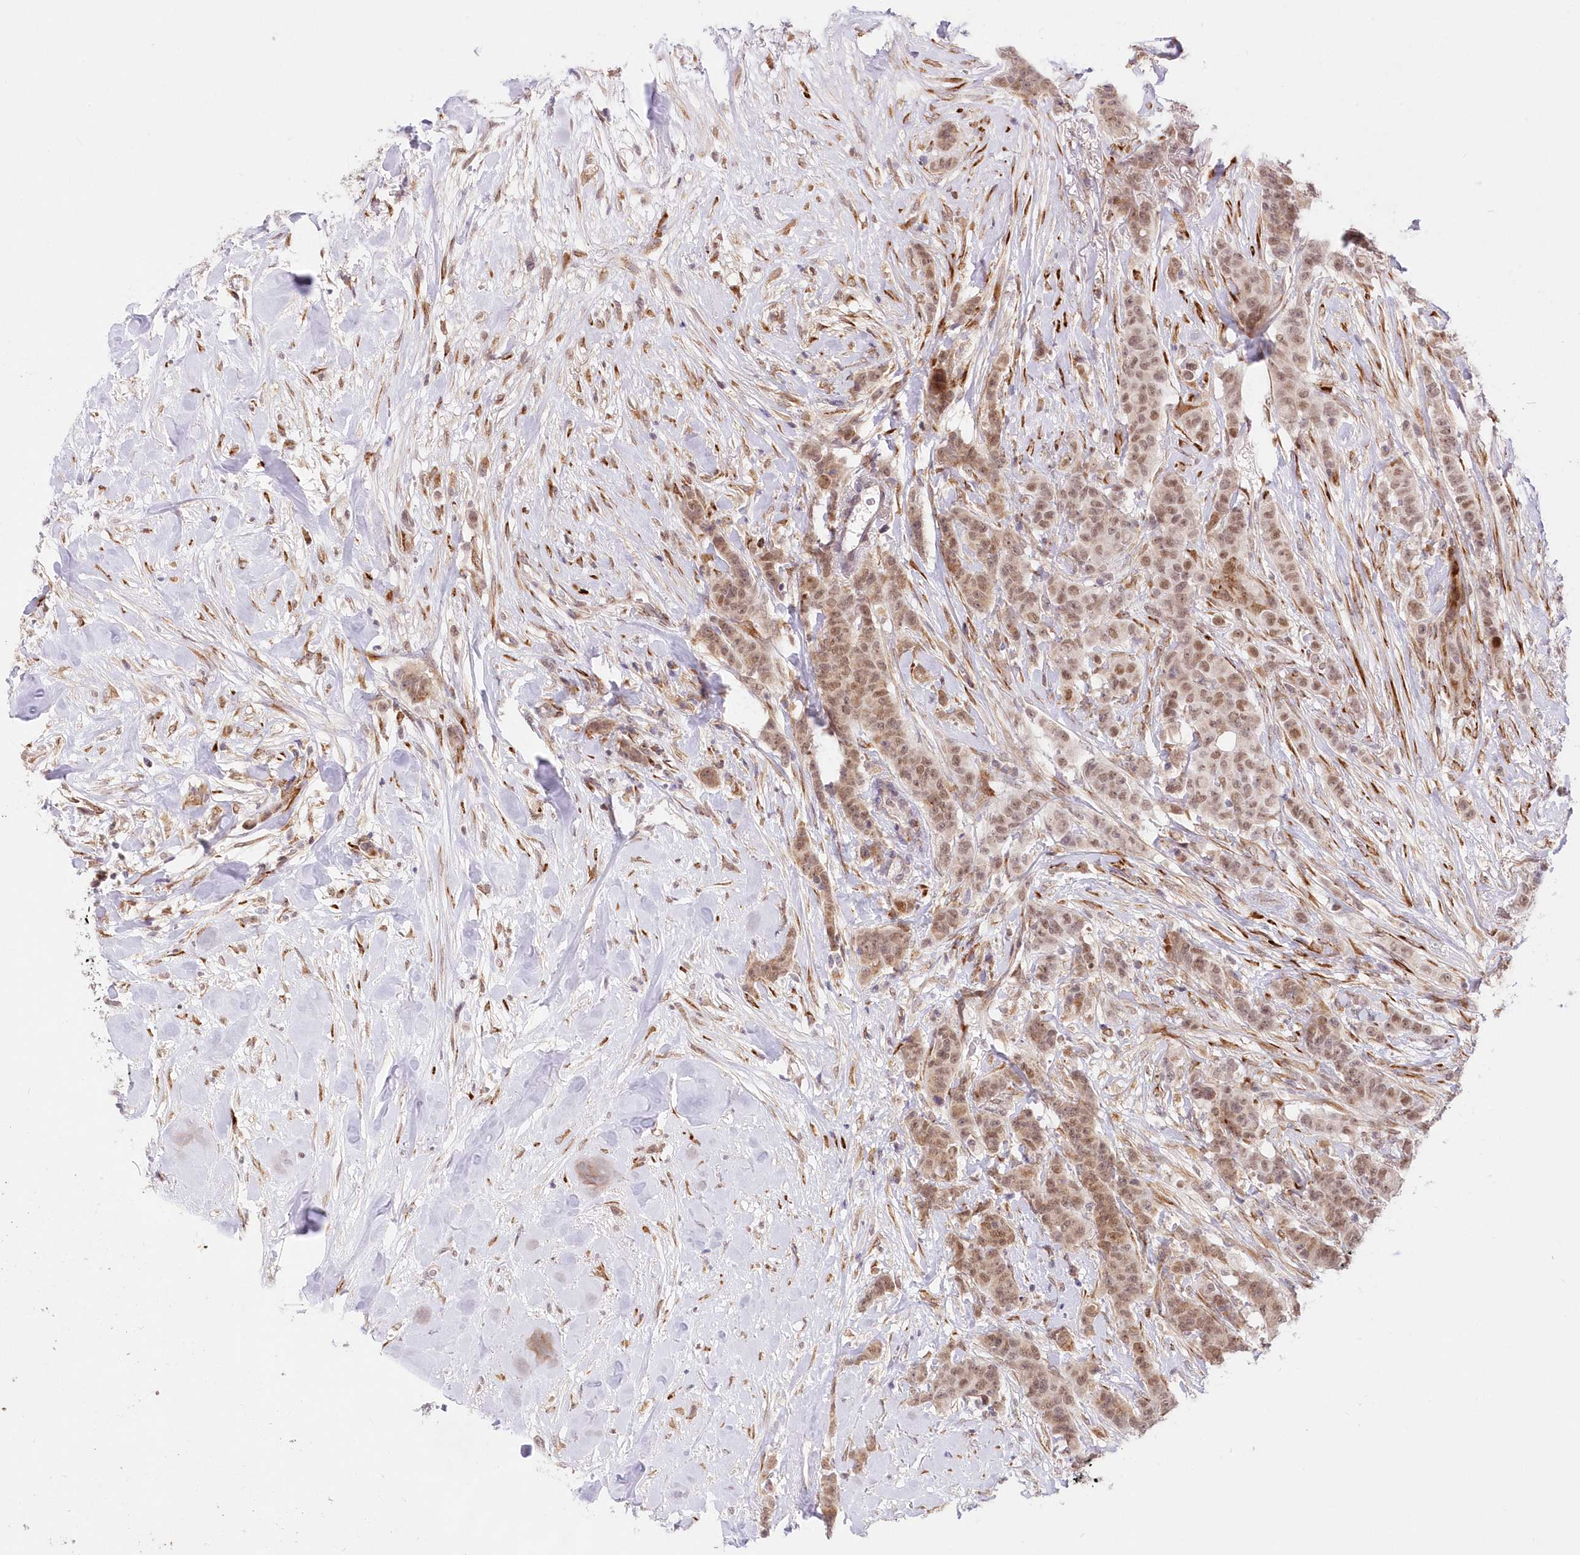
{"staining": {"intensity": "moderate", "quantity": ">75%", "location": "cytoplasmic/membranous,nuclear"}, "tissue": "breast cancer", "cell_type": "Tumor cells", "image_type": "cancer", "snomed": [{"axis": "morphology", "description": "Duct carcinoma"}, {"axis": "topography", "description": "Breast"}], "caption": "Moderate cytoplasmic/membranous and nuclear staining for a protein is seen in about >75% of tumor cells of breast invasive ductal carcinoma using immunohistochemistry (IHC).", "gene": "LDB1", "patient": {"sex": "female", "age": 40}}